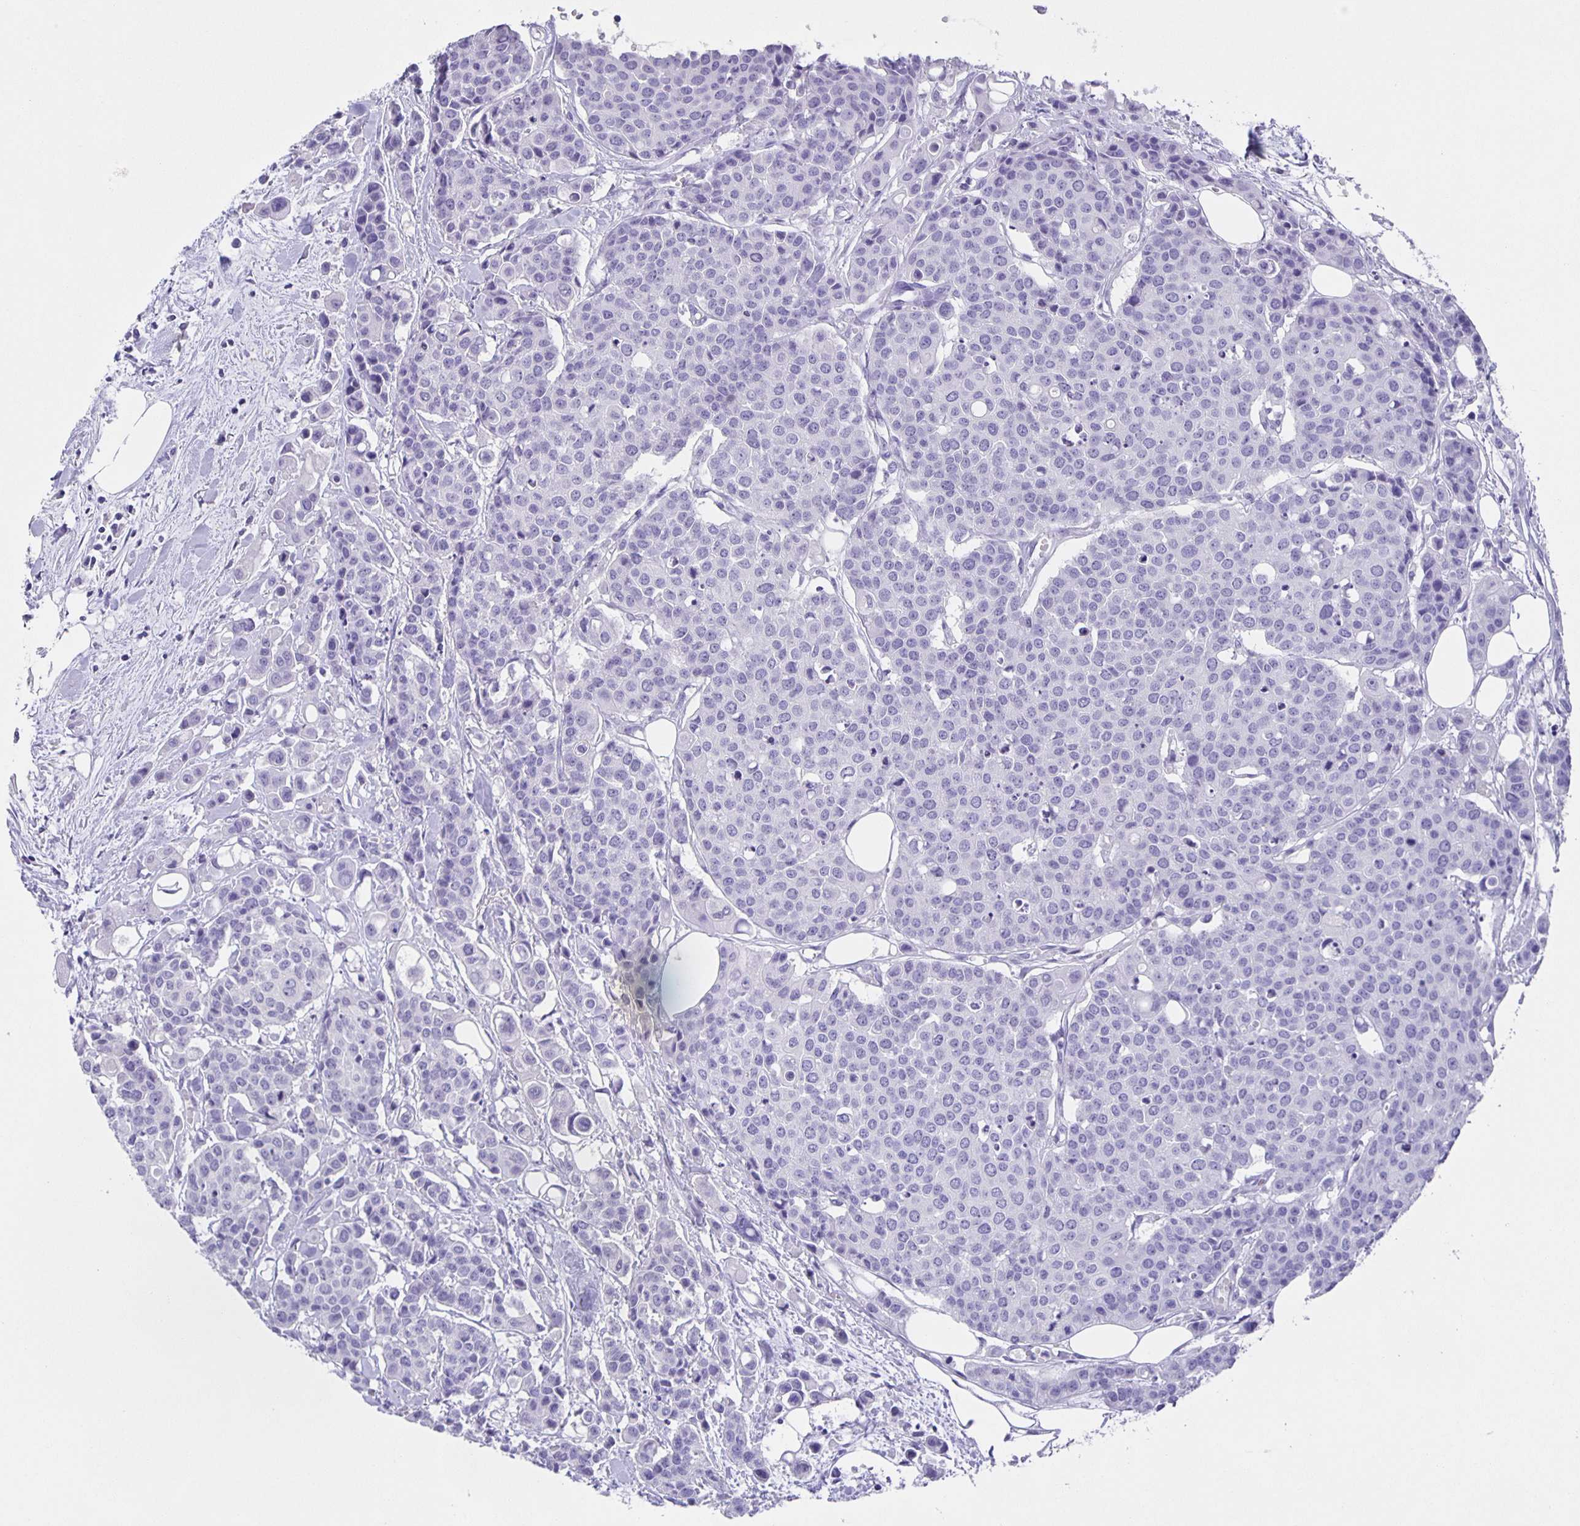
{"staining": {"intensity": "negative", "quantity": "none", "location": "none"}, "tissue": "carcinoid", "cell_type": "Tumor cells", "image_type": "cancer", "snomed": [{"axis": "morphology", "description": "Carcinoid, malignant, NOS"}, {"axis": "topography", "description": "Colon"}], "caption": "DAB (3,3'-diaminobenzidine) immunohistochemical staining of carcinoid demonstrates no significant positivity in tumor cells. (IHC, brightfield microscopy, high magnification).", "gene": "GUCA2A", "patient": {"sex": "male", "age": 81}}